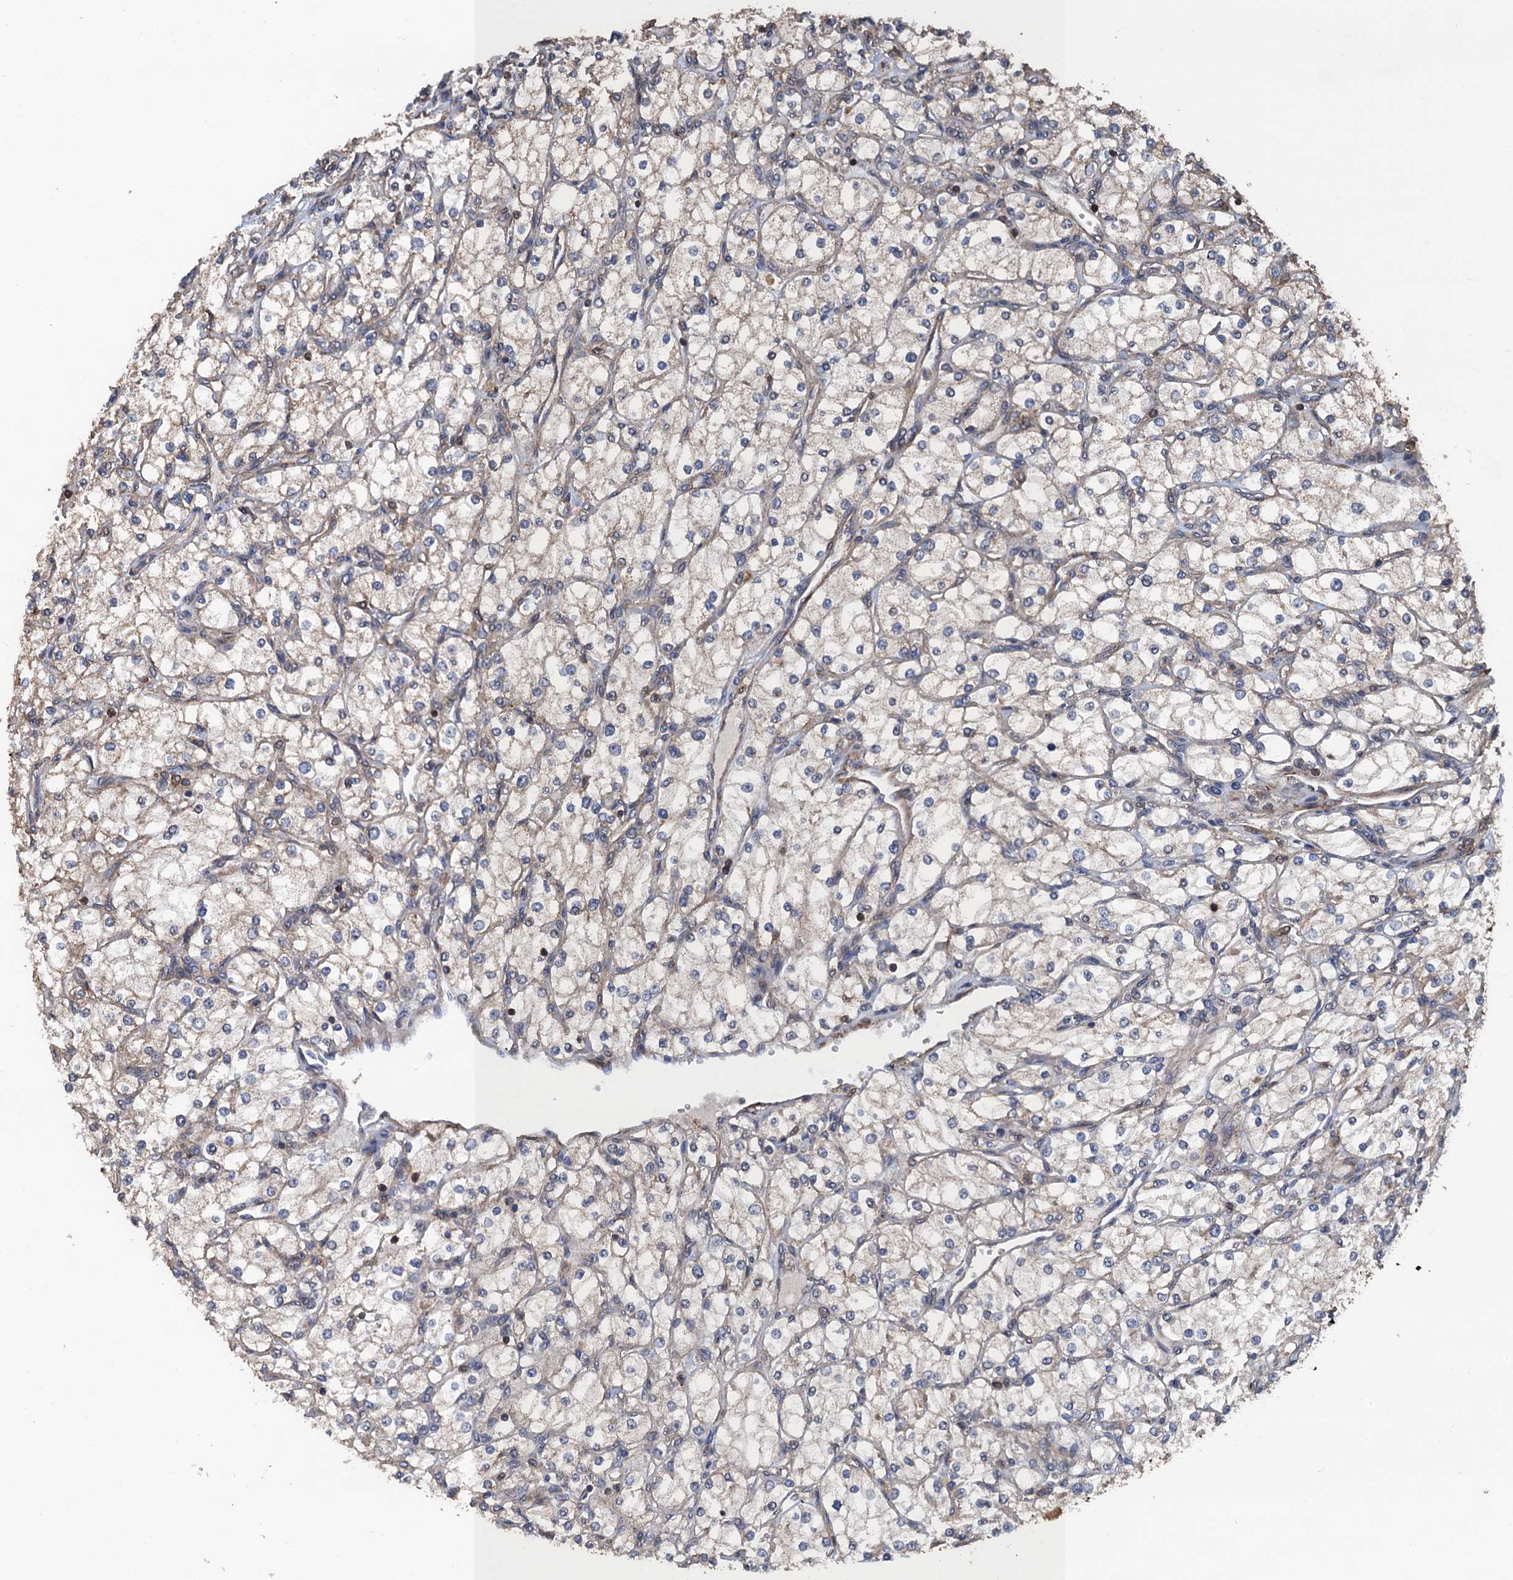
{"staining": {"intensity": "negative", "quantity": "none", "location": "none"}, "tissue": "renal cancer", "cell_type": "Tumor cells", "image_type": "cancer", "snomed": [{"axis": "morphology", "description": "Adenocarcinoma, NOS"}, {"axis": "topography", "description": "Kidney"}], "caption": "Immunohistochemical staining of human adenocarcinoma (renal) exhibits no significant positivity in tumor cells.", "gene": "PPP4R1", "patient": {"sex": "male", "age": 80}}